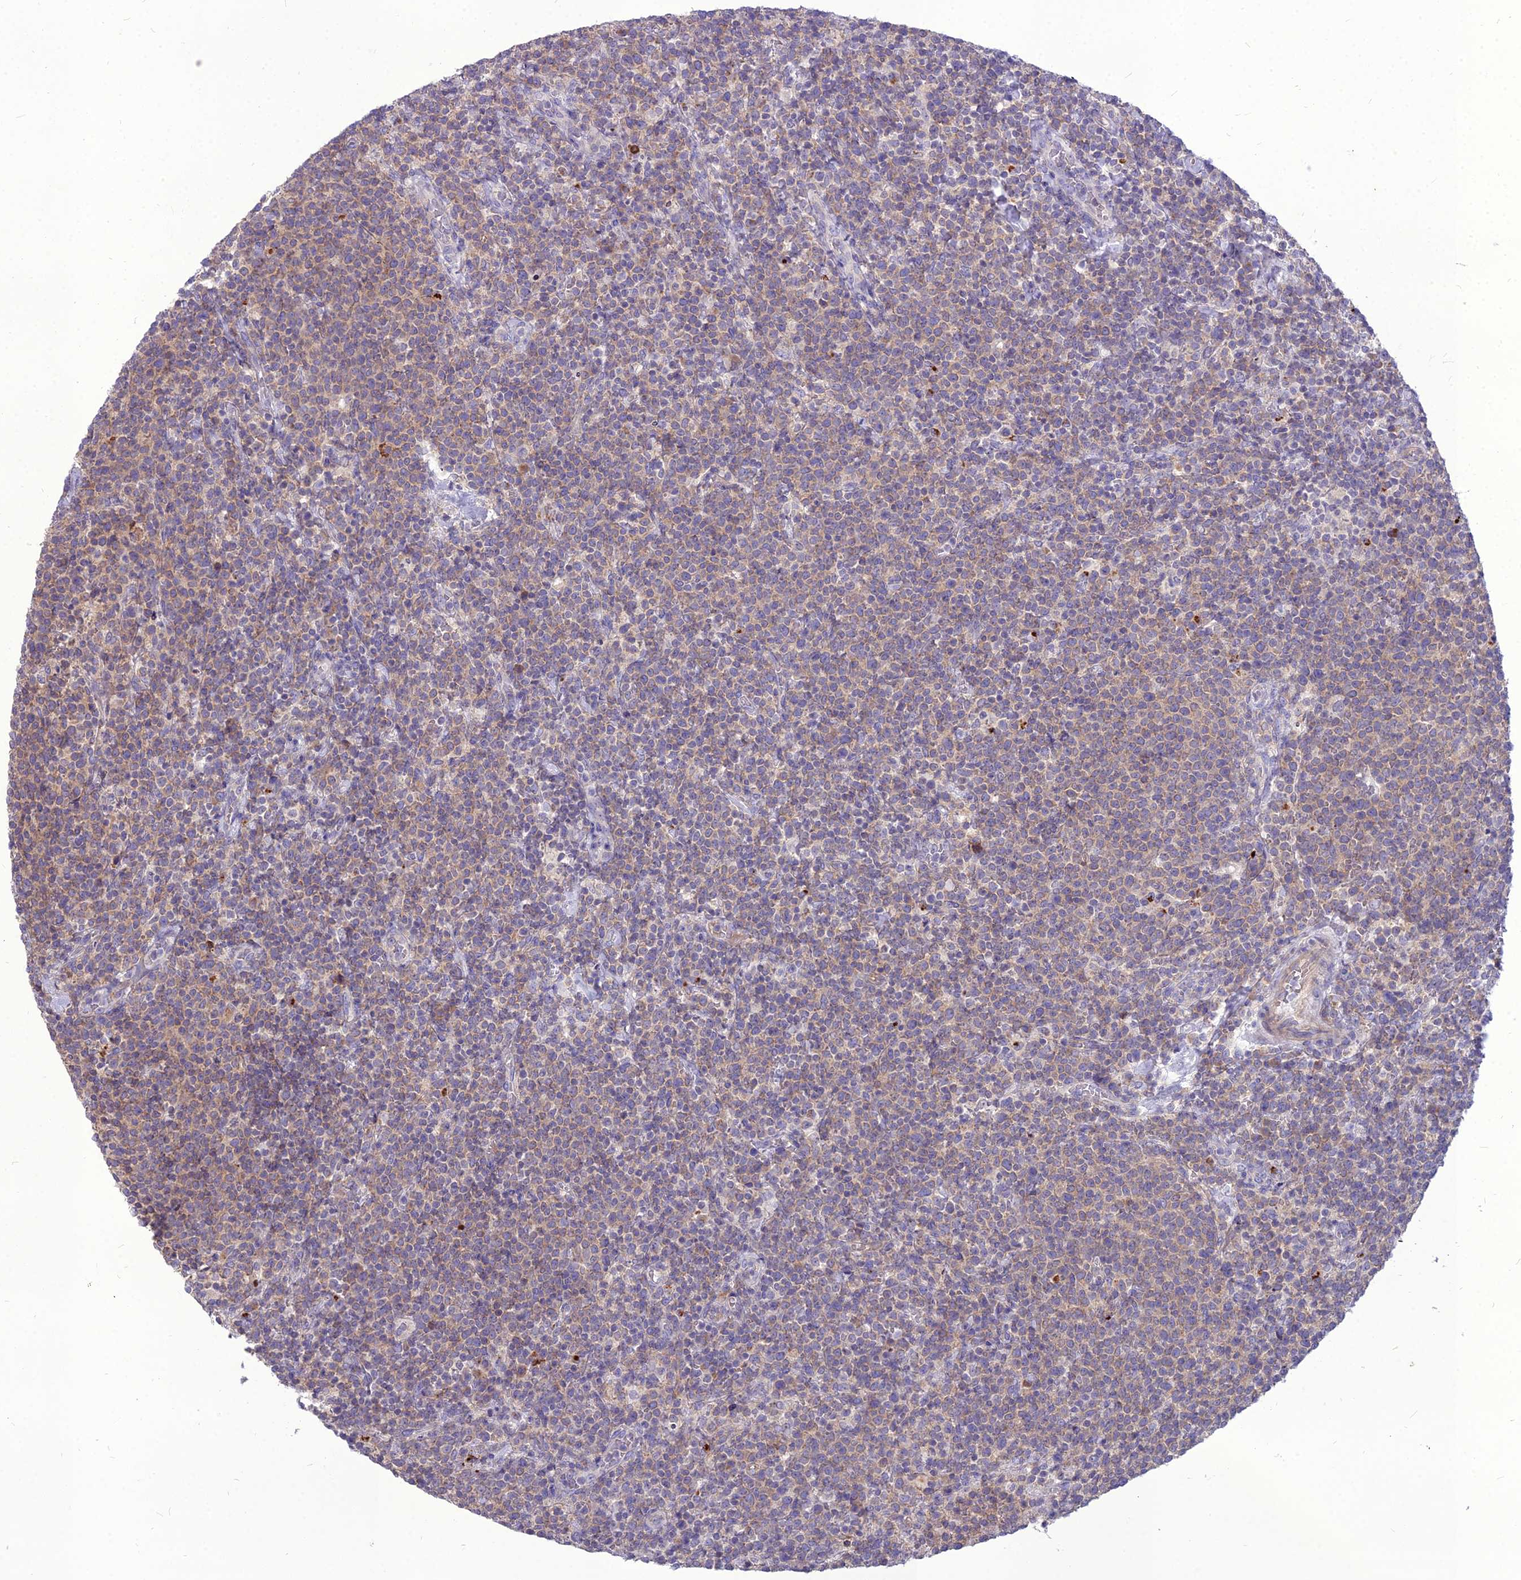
{"staining": {"intensity": "weak", "quantity": ">75%", "location": "cytoplasmic/membranous"}, "tissue": "lymphoma", "cell_type": "Tumor cells", "image_type": "cancer", "snomed": [{"axis": "morphology", "description": "Malignant lymphoma, non-Hodgkin's type, High grade"}, {"axis": "topography", "description": "Lymph node"}], "caption": "The immunohistochemical stain highlights weak cytoplasmic/membranous positivity in tumor cells of lymphoma tissue. The staining is performed using DAB brown chromogen to label protein expression. The nuclei are counter-stained blue using hematoxylin.", "gene": "PCED1B", "patient": {"sex": "male", "age": 61}}